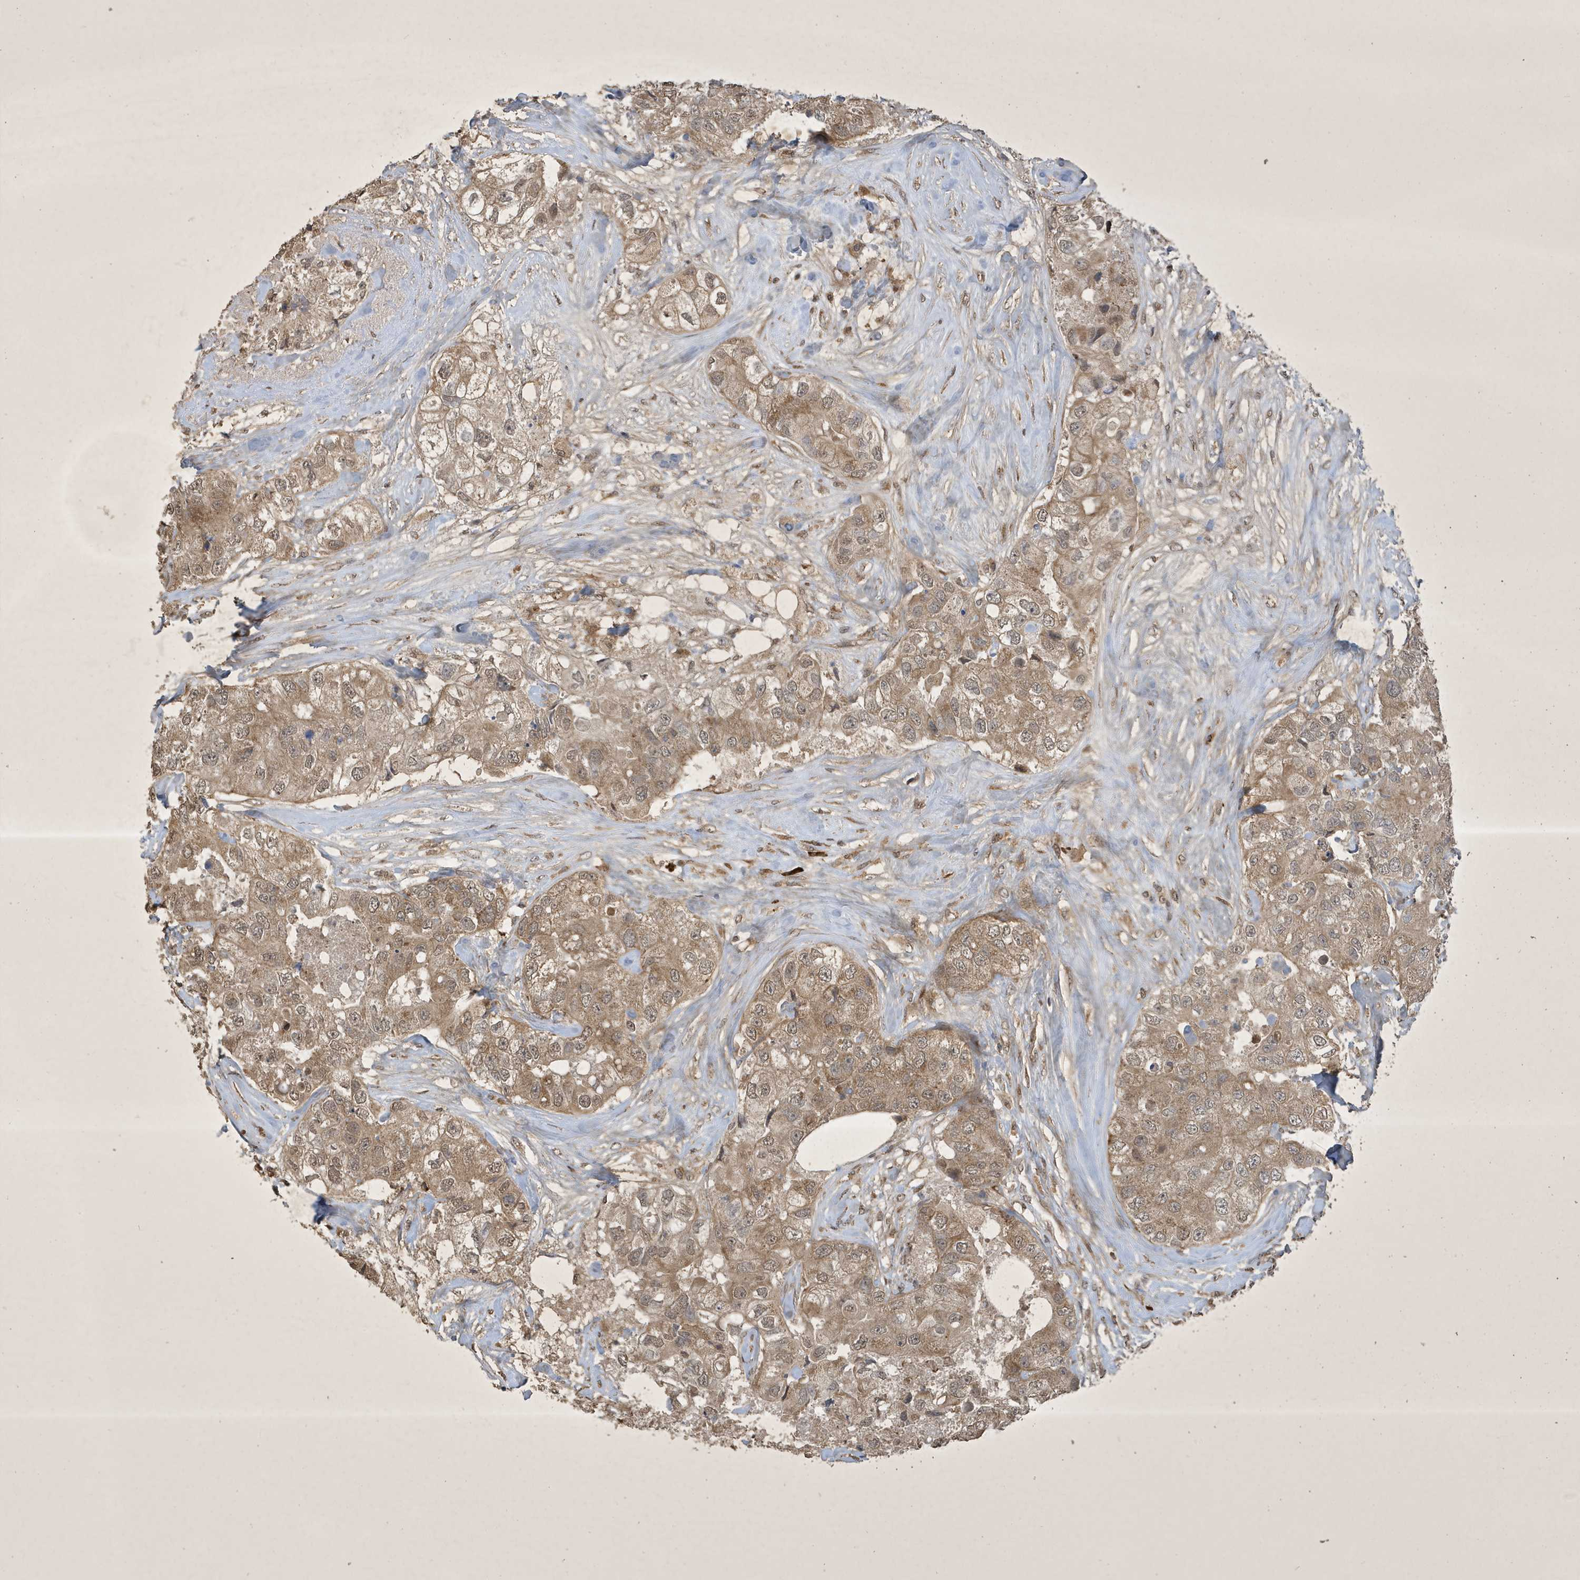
{"staining": {"intensity": "moderate", "quantity": ">75%", "location": "cytoplasmic/membranous,nuclear"}, "tissue": "breast cancer", "cell_type": "Tumor cells", "image_type": "cancer", "snomed": [{"axis": "morphology", "description": "Duct carcinoma"}, {"axis": "topography", "description": "Breast"}], "caption": "The image exhibits staining of breast infiltrating ductal carcinoma, revealing moderate cytoplasmic/membranous and nuclear protein positivity (brown color) within tumor cells.", "gene": "STX10", "patient": {"sex": "female", "age": 62}}